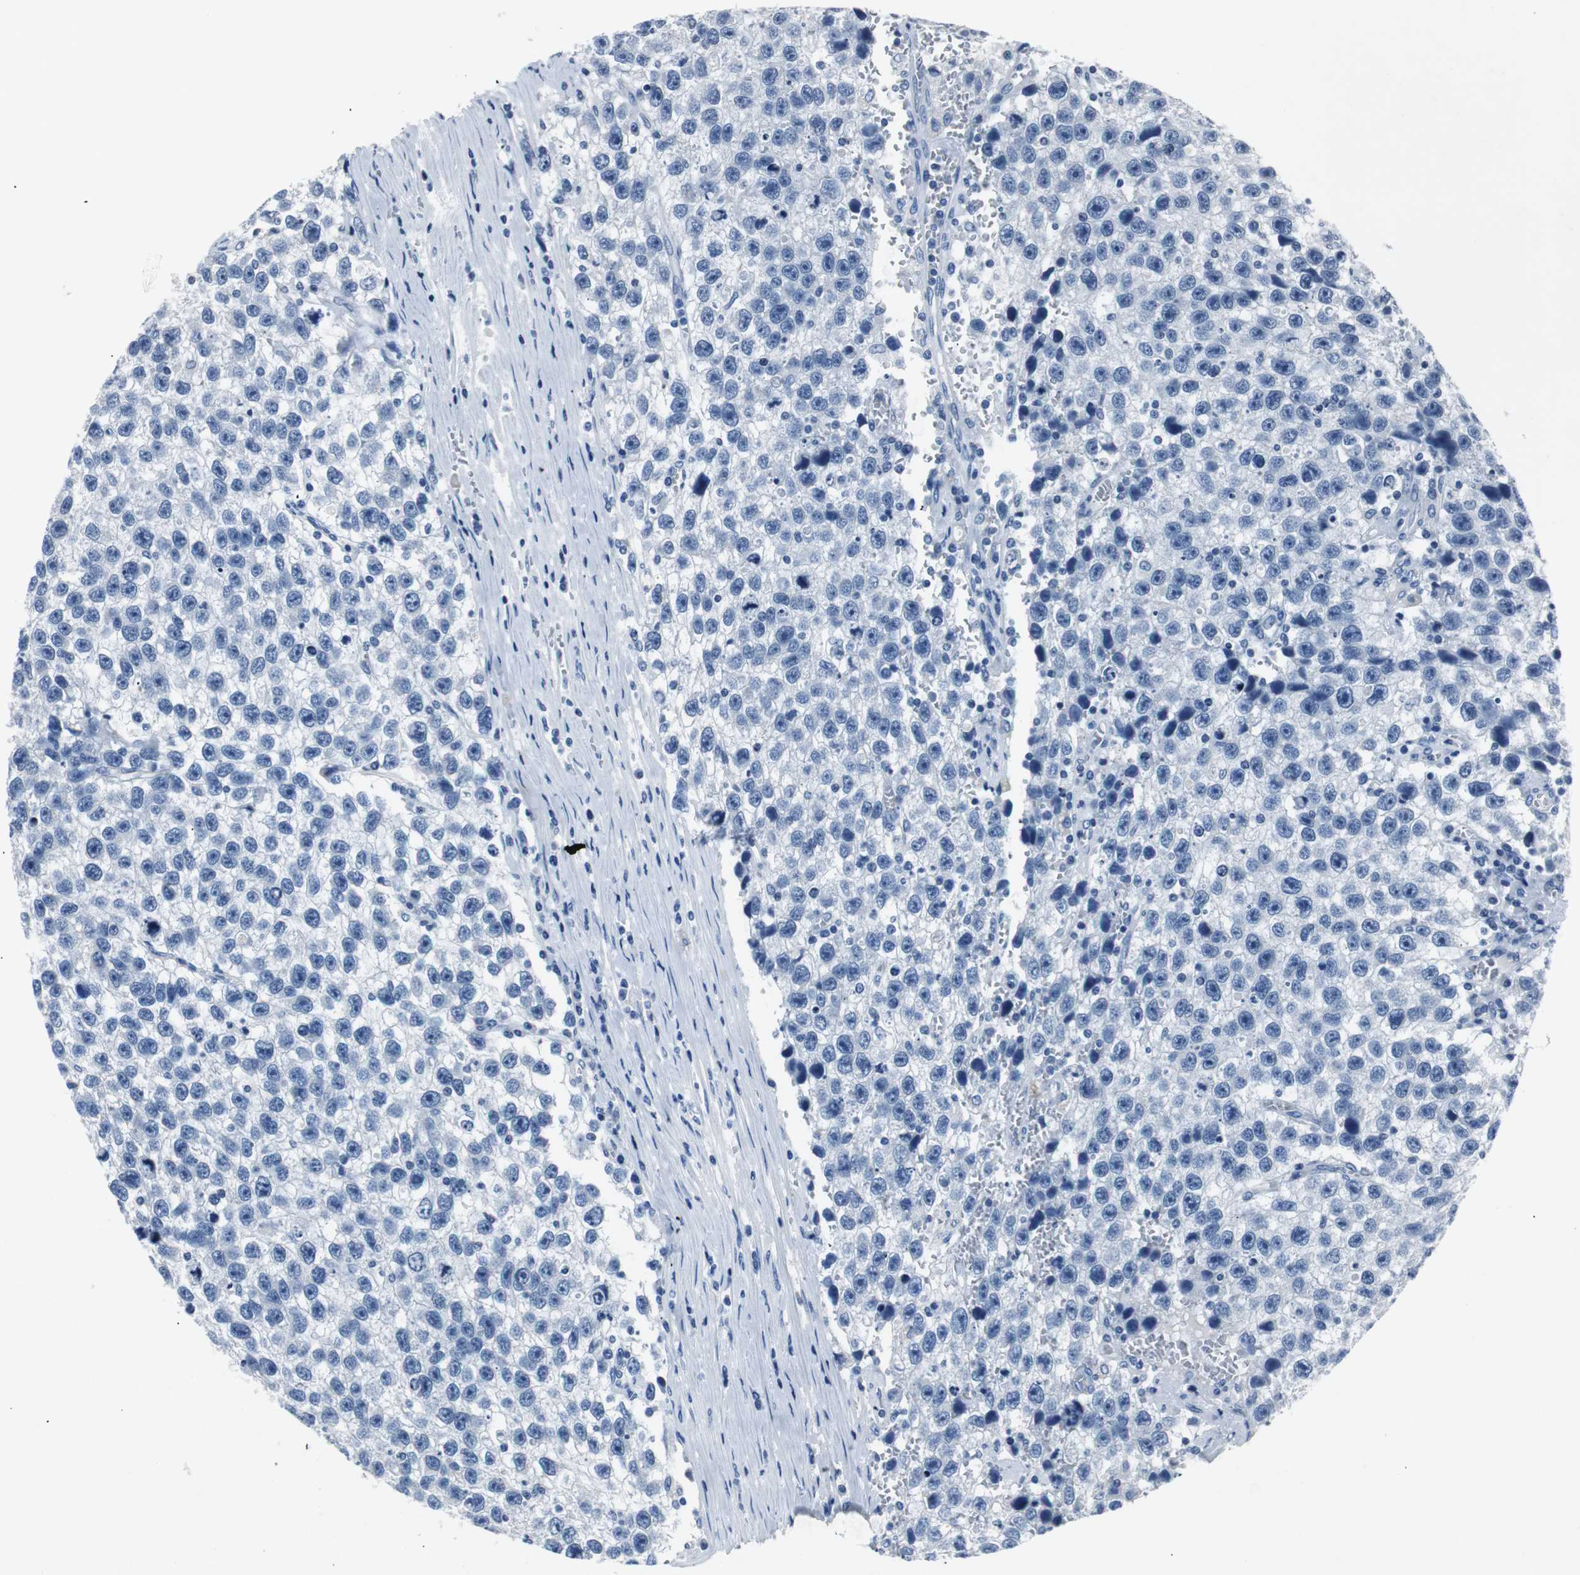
{"staining": {"intensity": "negative", "quantity": "none", "location": "none"}, "tissue": "testis cancer", "cell_type": "Tumor cells", "image_type": "cancer", "snomed": [{"axis": "morphology", "description": "Seminoma, NOS"}, {"axis": "topography", "description": "Testis"}], "caption": "Tumor cells show no significant protein staining in testis seminoma.", "gene": "LRP2", "patient": {"sex": "male", "age": 33}}